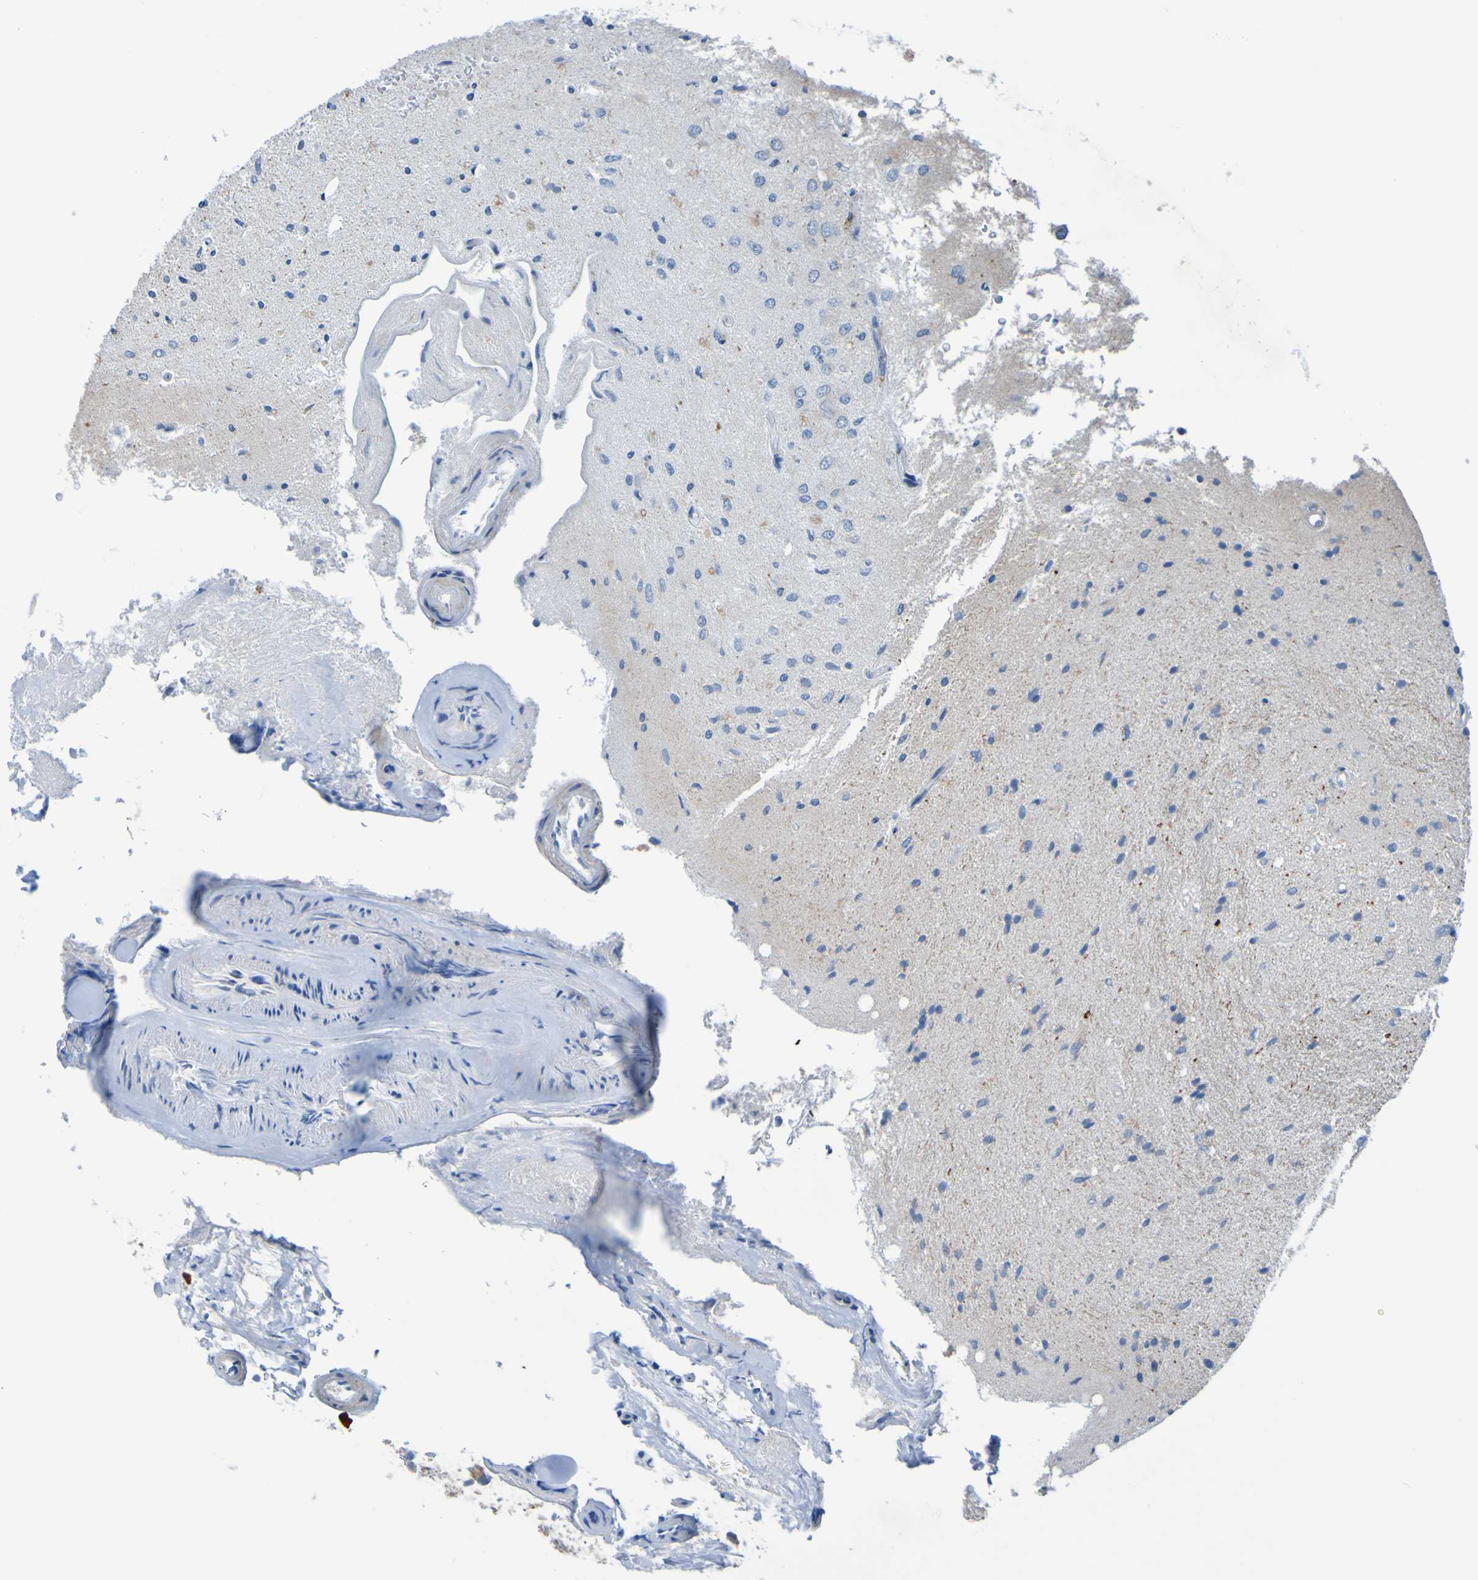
{"staining": {"intensity": "moderate", "quantity": "<25%", "location": "cytoplasmic/membranous"}, "tissue": "glioma", "cell_type": "Tumor cells", "image_type": "cancer", "snomed": [{"axis": "morphology", "description": "Glioma, malignant, Low grade"}, {"axis": "topography", "description": "Brain"}], "caption": "The immunohistochemical stain labels moderate cytoplasmic/membranous staining in tumor cells of malignant glioma (low-grade) tissue.", "gene": "NPRL3", "patient": {"sex": "male", "age": 77}}